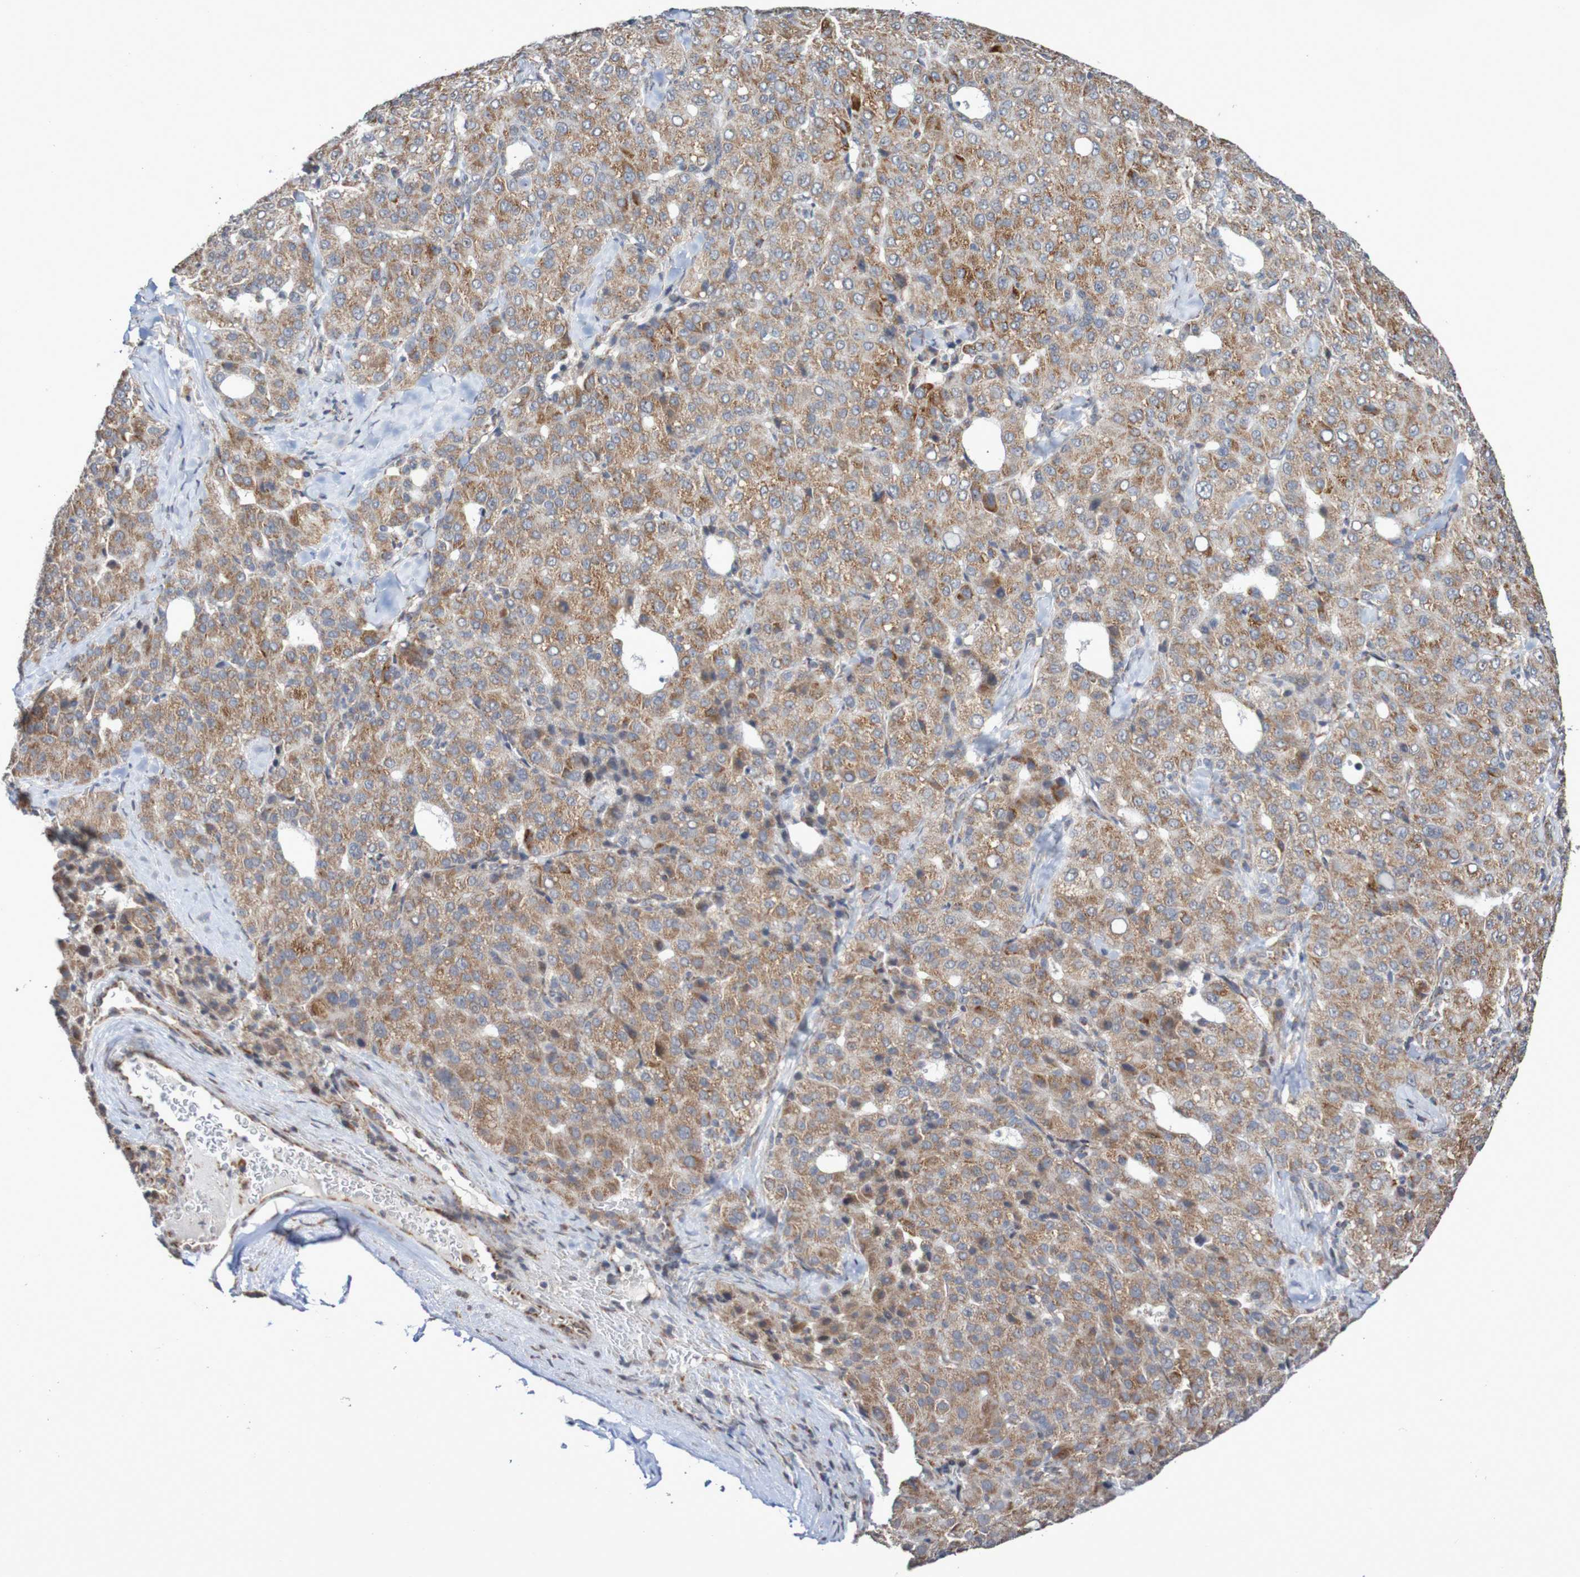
{"staining": {"intensity": "weak", "quantity": ">75%", "location": "cytoplasmic/membranous"}, "tissue": "liver cancer", "cell_type": "Tumor cells", "image_type": "cancer", "snomed": [{"axis": "morphology", "description": "Carcinoma, Hepatocellular, NOS"}, {"axis": "topography", "description": "Liver"}], "caption": "Protein staining of hepatocellular carcinoma (liver) tissue demonstrates weak cytoplasmic/membranous expression in about >75% of tumor cells. (brown staining indicates protein expression, while blue staining denotes nuclei).", "gene": "DVL1", "patient": {"sex": "male", "age": 65}}